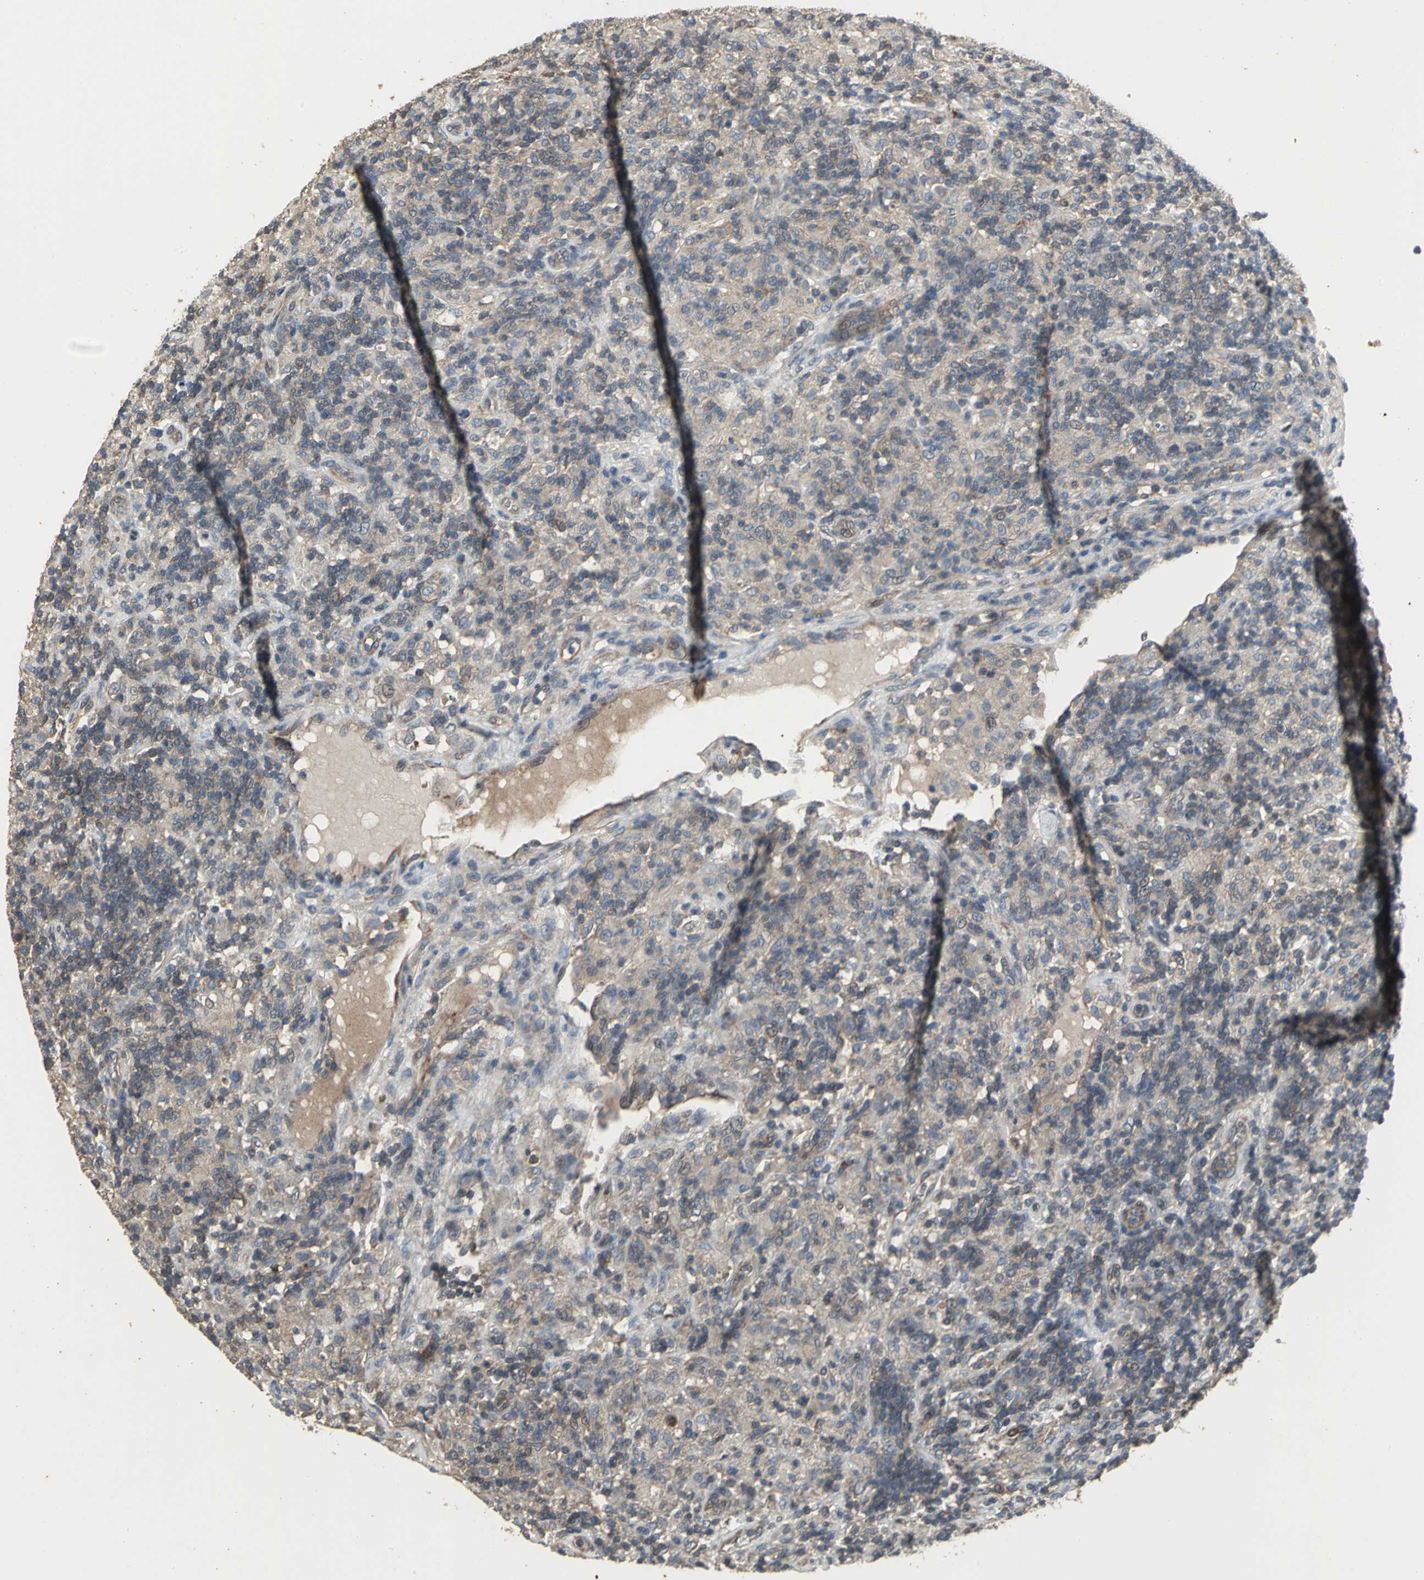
{"staining": {"intensity": "weak", "quantity": ">75%", "location": "cytoplasmic/membranous"}, "tissue": "lymphoma", "cell_type": "Tumor cells", "image_type": "cancer", "snomed": [{"axis": "morphology", "description": "Hodgkin's disease, NOS"}, {"axis": "topography", "description": "Lymph node"}], "caption": "Protein expression analysis of Hodgkin's disease displays weak cytoplasmic/membranous positivity in about >75% of tumor cells.", "gene": "MET", "patient": {"sex": "male", "age": 70}}